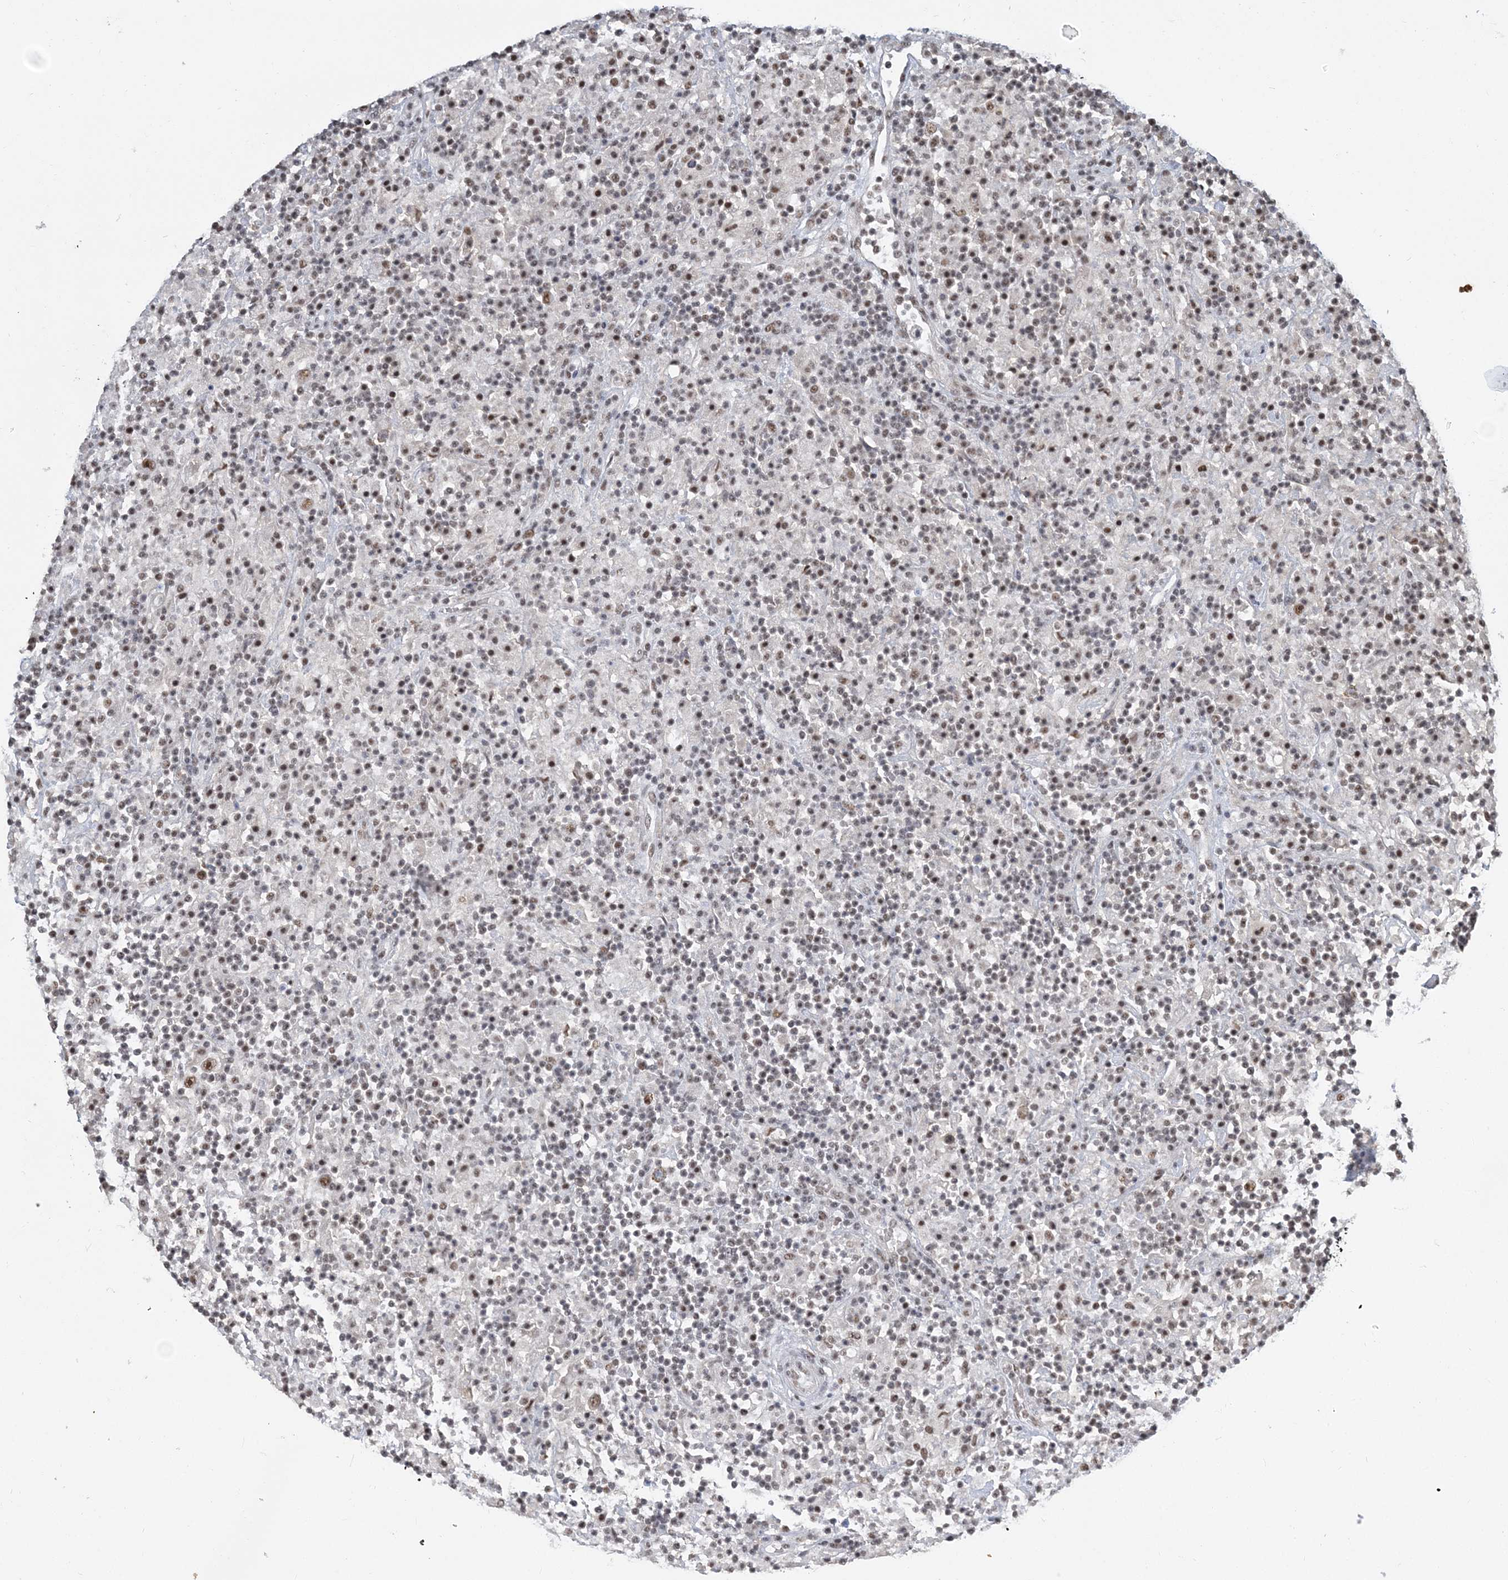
{"staining": {"intensity": "moderate", "quantity": "25%-75%", "location": "nuclear"}, "tissue": "lymphoma", "cell_type": "Tumor cells", "image_type": "cancer", "snomed": [{"axis": "morphology", "description": "Hodgkin's disease, NOS"}, {"axis": "topography", "description": "Lymph node"}], "caption": "Human Hodgkin's disease stained with a protein marker demonstrates moderate staining in tumor cells.", "gene": "PLRG1", "patient": {"sex": "male", "age": 70}}